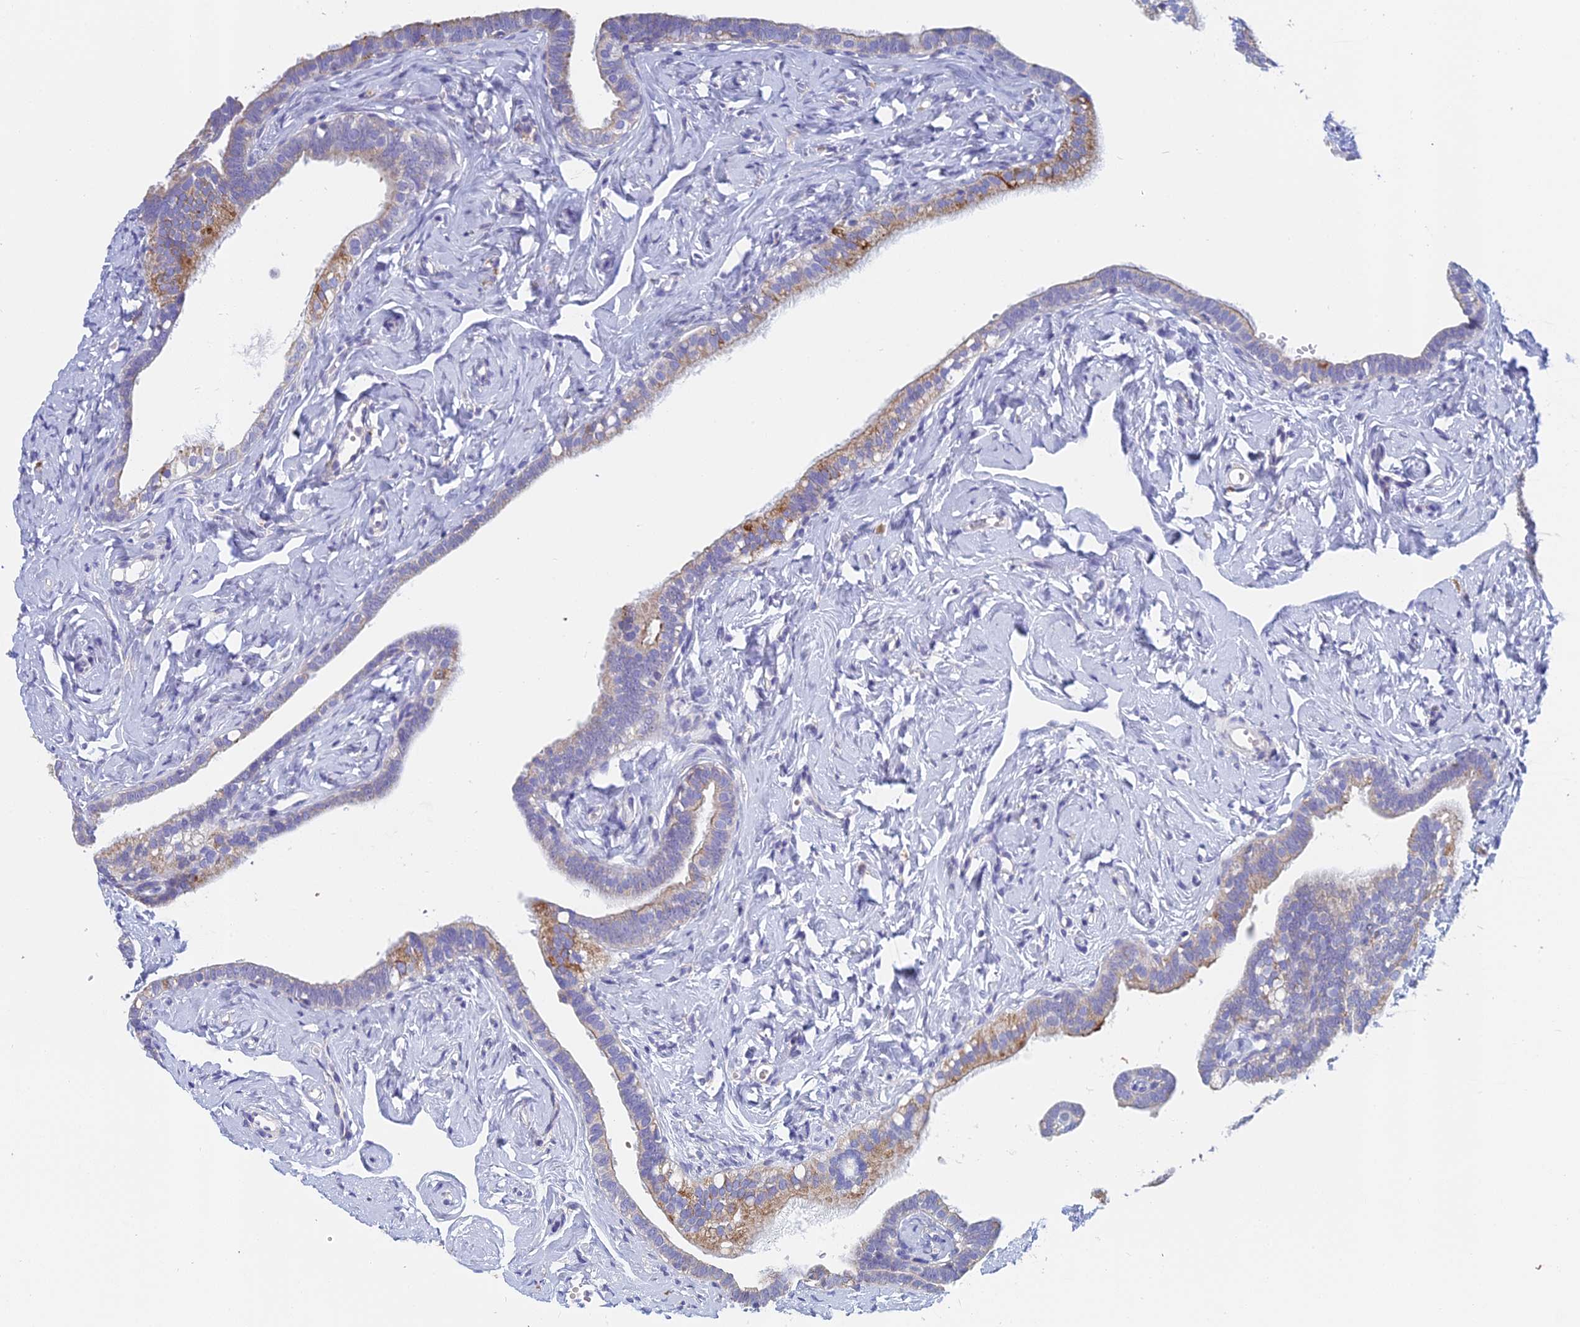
{"staining": {"intensity": "strong", "quantity": "25%-75%", "location": "cytoplasmic/membranous"}, "tissue": "fallopian tube", "cell_type": "Glandular cells", "image_type": "normal", "snomed": [{"axis": "morphology", "description": "Normal tissue, NOS"}, {"axis": "topography", "description": "Fallopian tube"}], "caption": "Unremarkable fallopian tube reveals strong cytoplasmic/membranous expression in approximately 25%-75% of glandular cells Using DAB (3,3'-diaminobenzidine) (brown) and hematoxylin (blue) stains, captured at high magnification using brightfield microscopy..", "gene": "CRACR2B", "patient": {"sex": "female", "age": 66}}